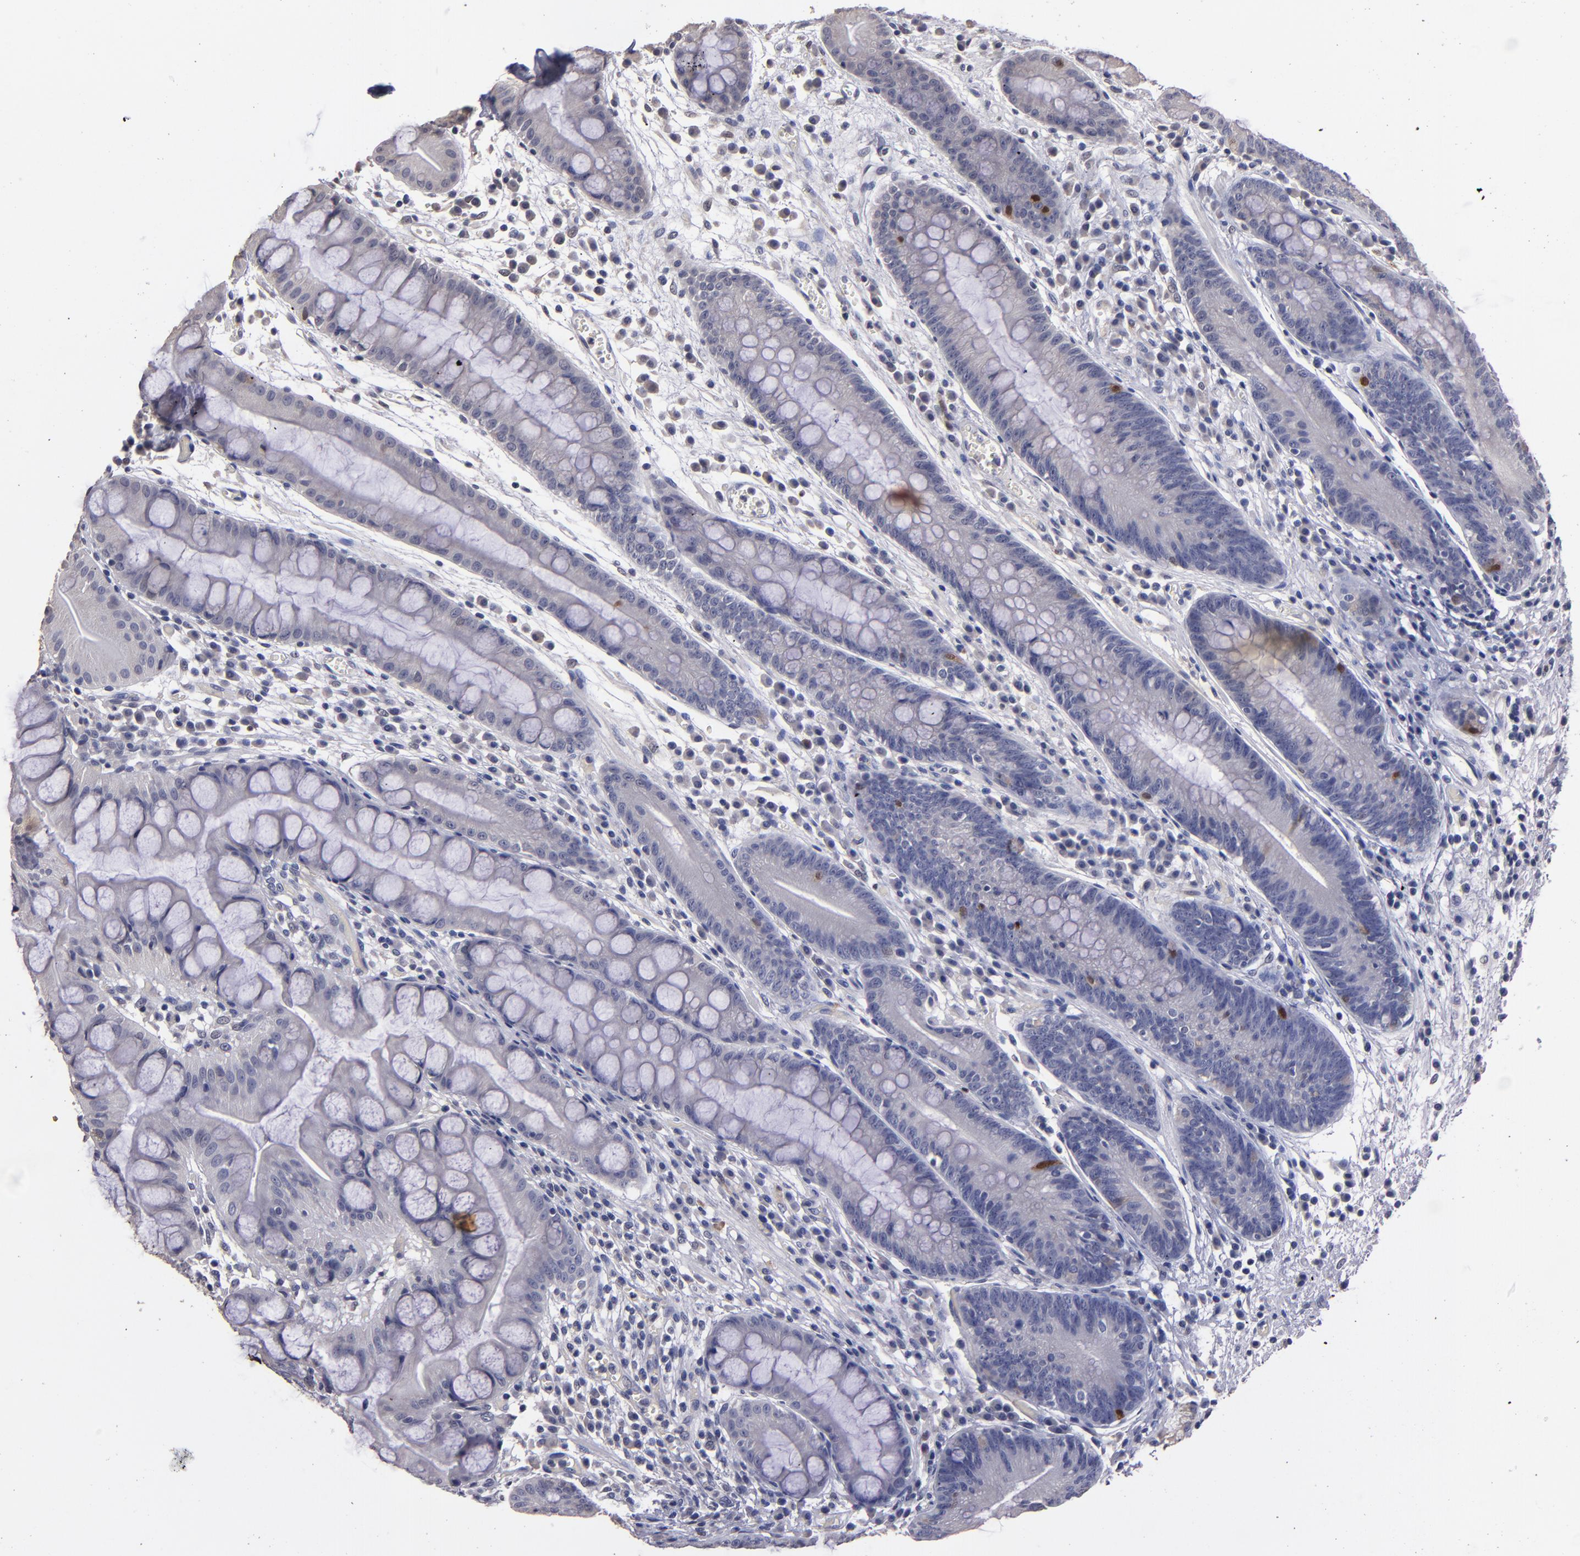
{"staining": {"intensity": "moderate", "quantity": "<25%", "location": "cytoplasmic/membranous,nuclear"}, "tissue": "stomach", "cell_type": "Glandular cells", "image_type": "normal", "snomed": [{"axis": "morphology", "description": "Normal tissue, NOS"}, {"axis": "morphology", "description": "Inflammation, NOS"}, {"axis": "topography", "description": "Stomach, lower"}], "caption": "The histopathology image reveals staining of unremarkable stomach, revealing moderate cytoplasmic/membranous,nuclear protein staining (brown color) within glandular cells. The staining is performed using DAB (3,3'-diaminobenzidine) brown chromogen to label protein expression. The nuclei are counter-stained blue using hematoxylin.", "gene": "S100A1", "patient": {"sex": "male", "age": 59}}